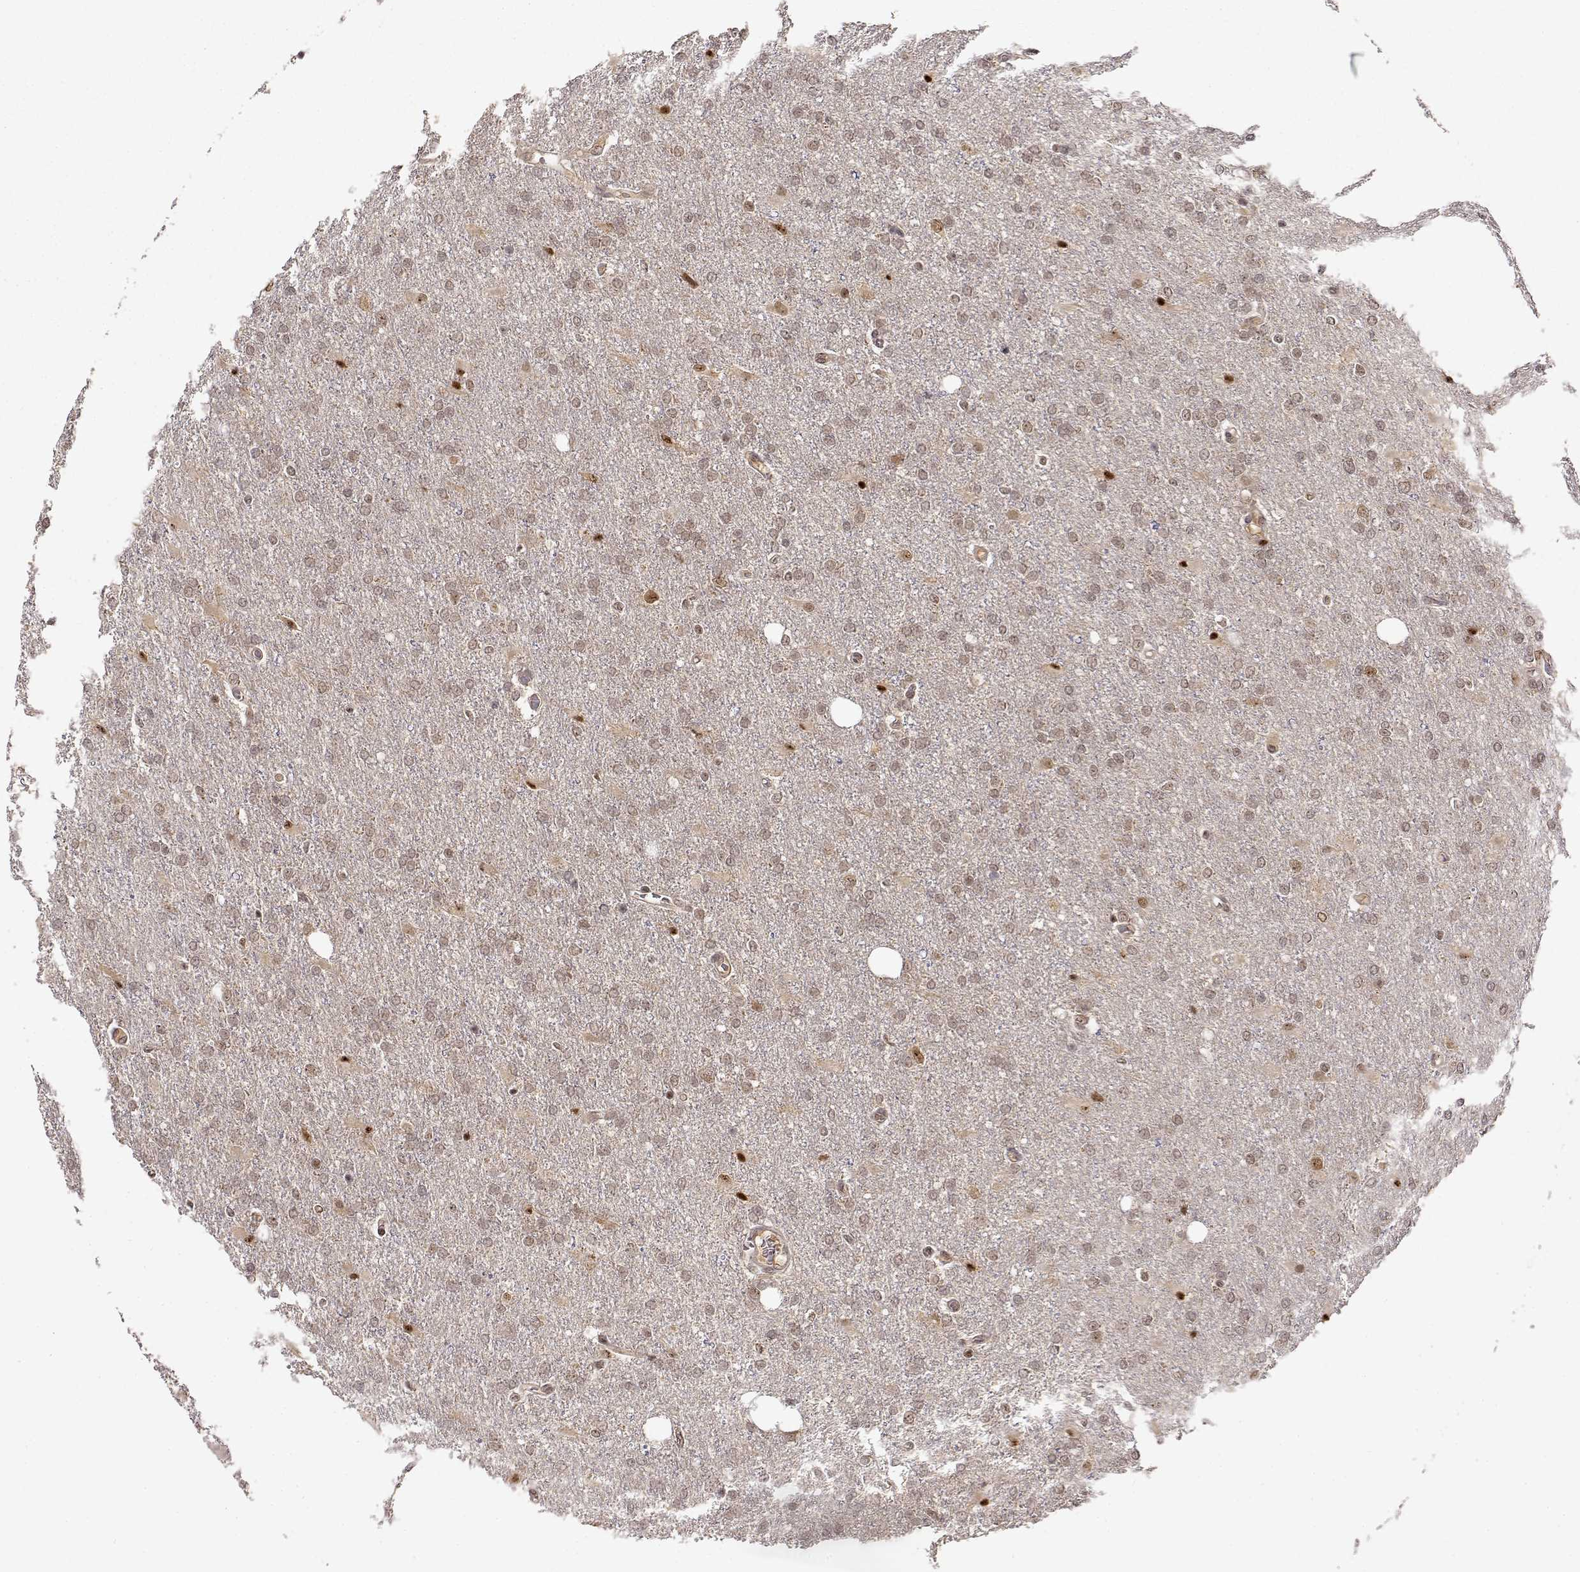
{"staining": {"intensity": "strong", "quantity": "<25%", "location": "nuclear"}, "tissue": "glioma", "cell_type": "Tumor cells", "image_type": "cancer", "snomed": [{"axis": "morphology", "description": "Glioma, malignant, High grade"}, {"axis": "topography", "description": "Cerebral cortex"}], "caption": "High-grade glioma (malignant) stained with a protein marker demonstrates strong staining in tumor cells.", "gene": "CSNK2A1", "patient": {"sex": "male", "age": 70}}